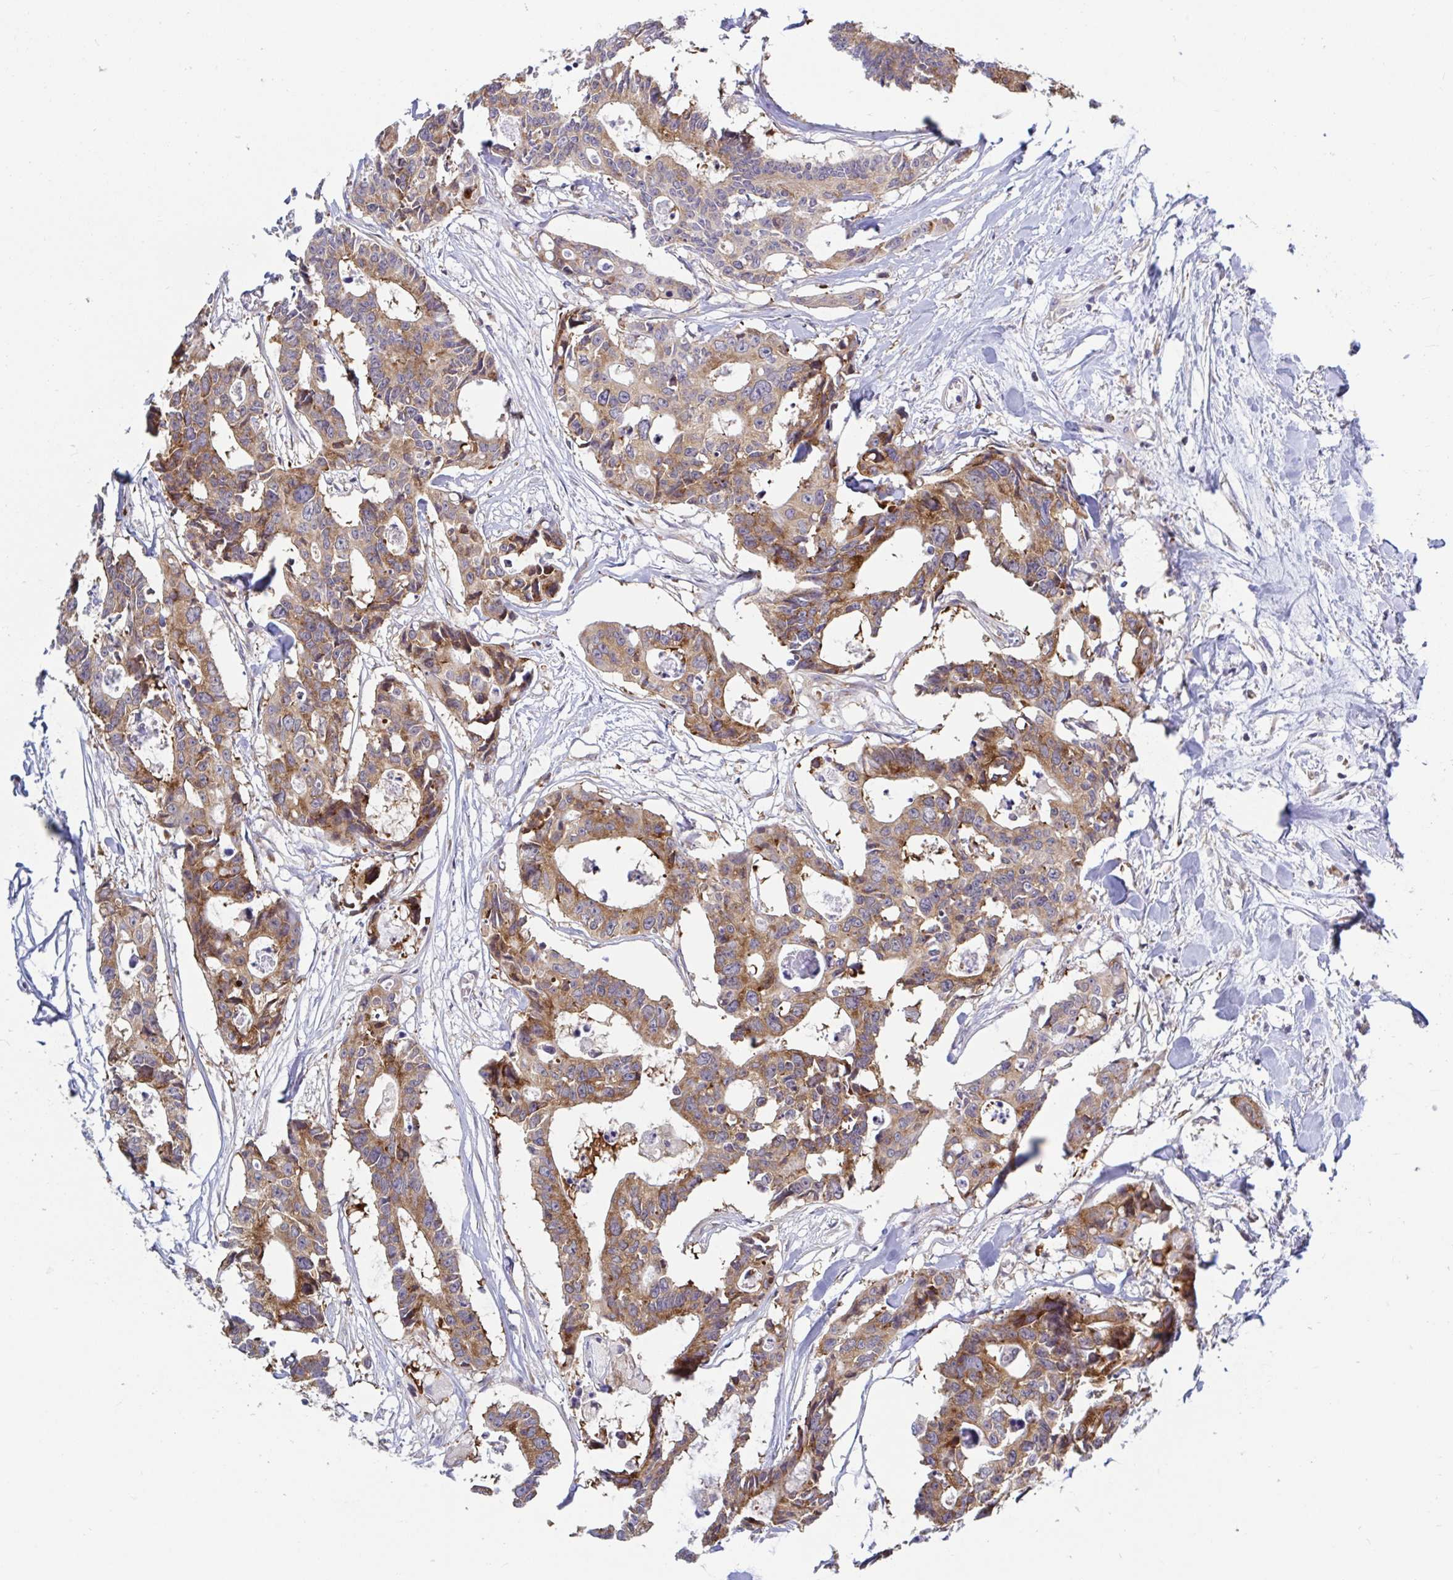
{"staining": {"intensity": "weak", "quantity": ">75%", "location": "cytoplasmic/membranous"}, "tissue": "colorectal cancer", "cell_type": "Tumor cells", "image_type": "cancer", "snomed": [{"axis": "morphology", "description": "Adenocarcinoma, NOS"}, {"axis": "topography", "description": "Rectum"}], "caption": "Weak cytoplasmic/membranous protein expression is seen in approximately >75% of tumor cells in colorectal cancer.", "gene": "LARP1", "patient": {"sex": "male", "age": 57}}